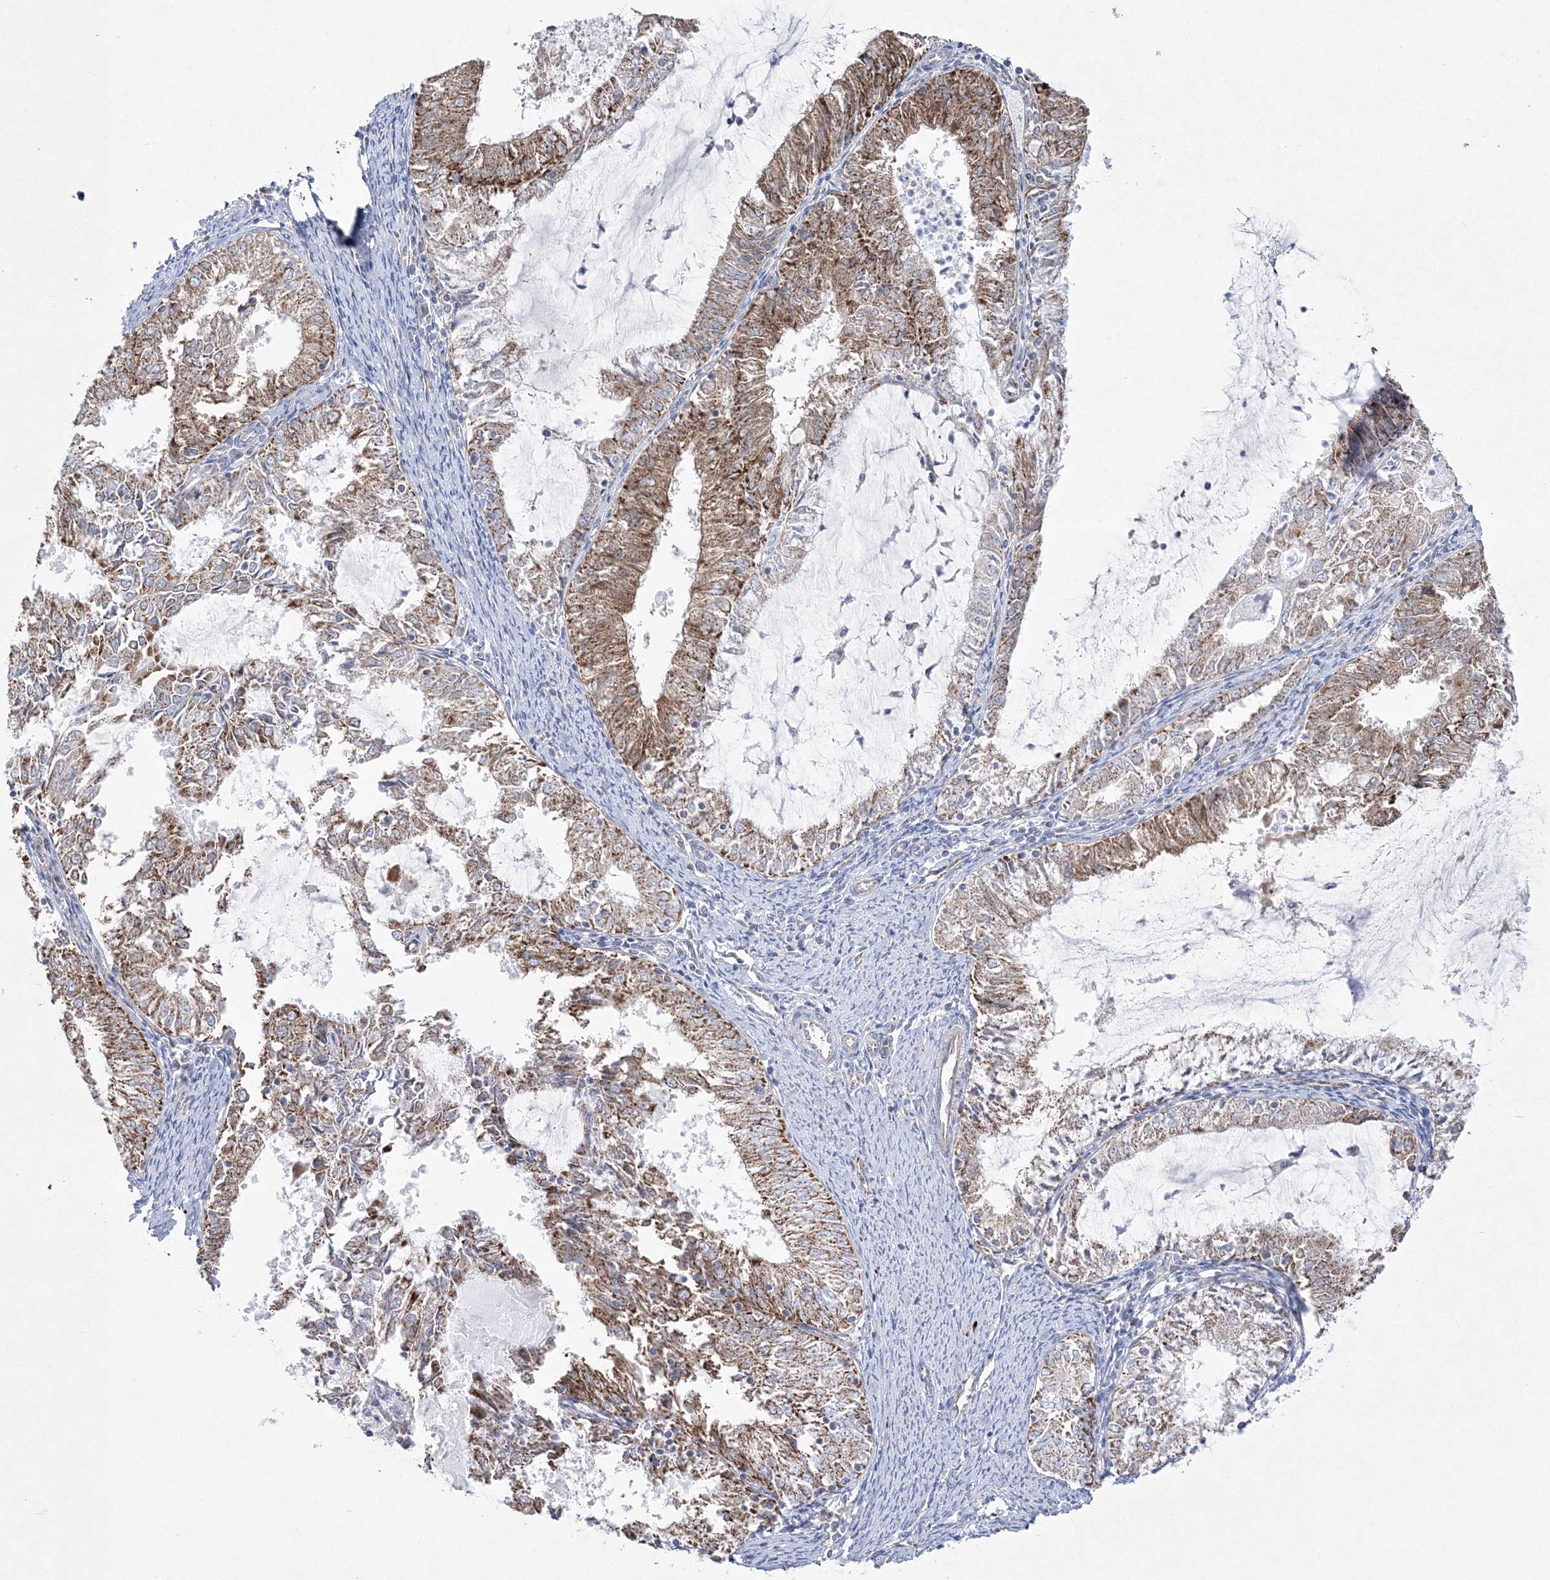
{"staining": {"intensity": "moderate", "quantity": ">75%", "location": "cytoplasmic/membranous"}, "tissue": "endometrial cancer", "cell_type": "Tumor cells", "image_type": "cancer", "snomed": [{"axis": "morphology", "description": "Adenocarcinoma, NOS"}, {"axis": "topography", "description": "Endometrium"}], "caption": "Brown immunohistochemical staining in human endometrial adenocarcinoma displays moderate cytoplasmic/membranous expression in about >75% of tumor cells.", "gene": "HIBCH", "patient": {"sex": "female", "age": 57}}